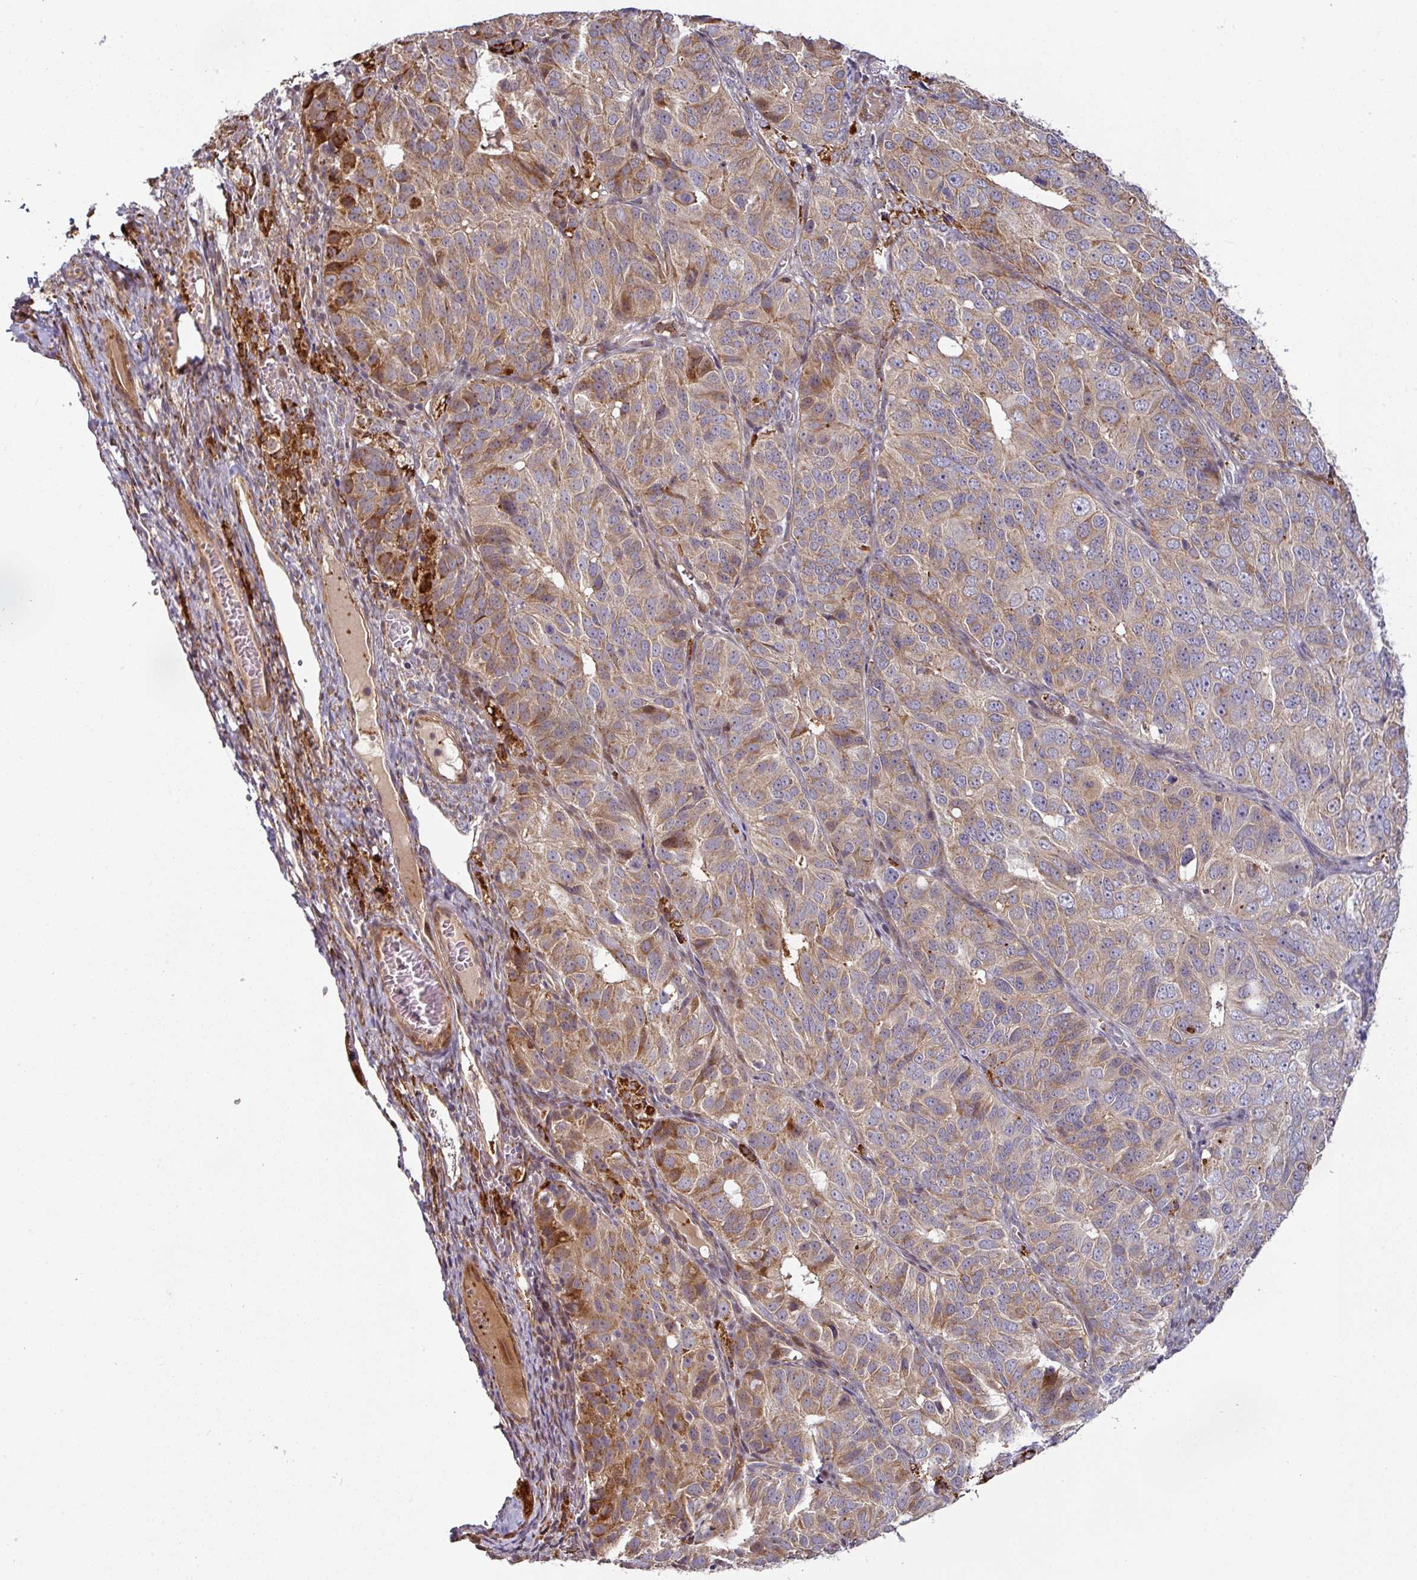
{"staining": {"intensity": "moderate", "quantity": "<25%", "location": "cytoplasmic/membranous"}, "tissue": "ovarian cancer", "cell_type": "Tumor cells", "image_type": "cancer", "snomed": [{"axis": "morphology", "description": "Carcinoma, endometroid"}, {"axis": "topography", "description": "Ovary"}], "caption": "Immunohistochemistry of human ovarian cancer exhibits low levels of moderate cytoplasmic/membranous expression in about <25% of tumor cells. (Brightfield microscopy of DAB IHC at high magnification).", "gene": "CASP2", "patient": {"sex": "female", "age": 51}}